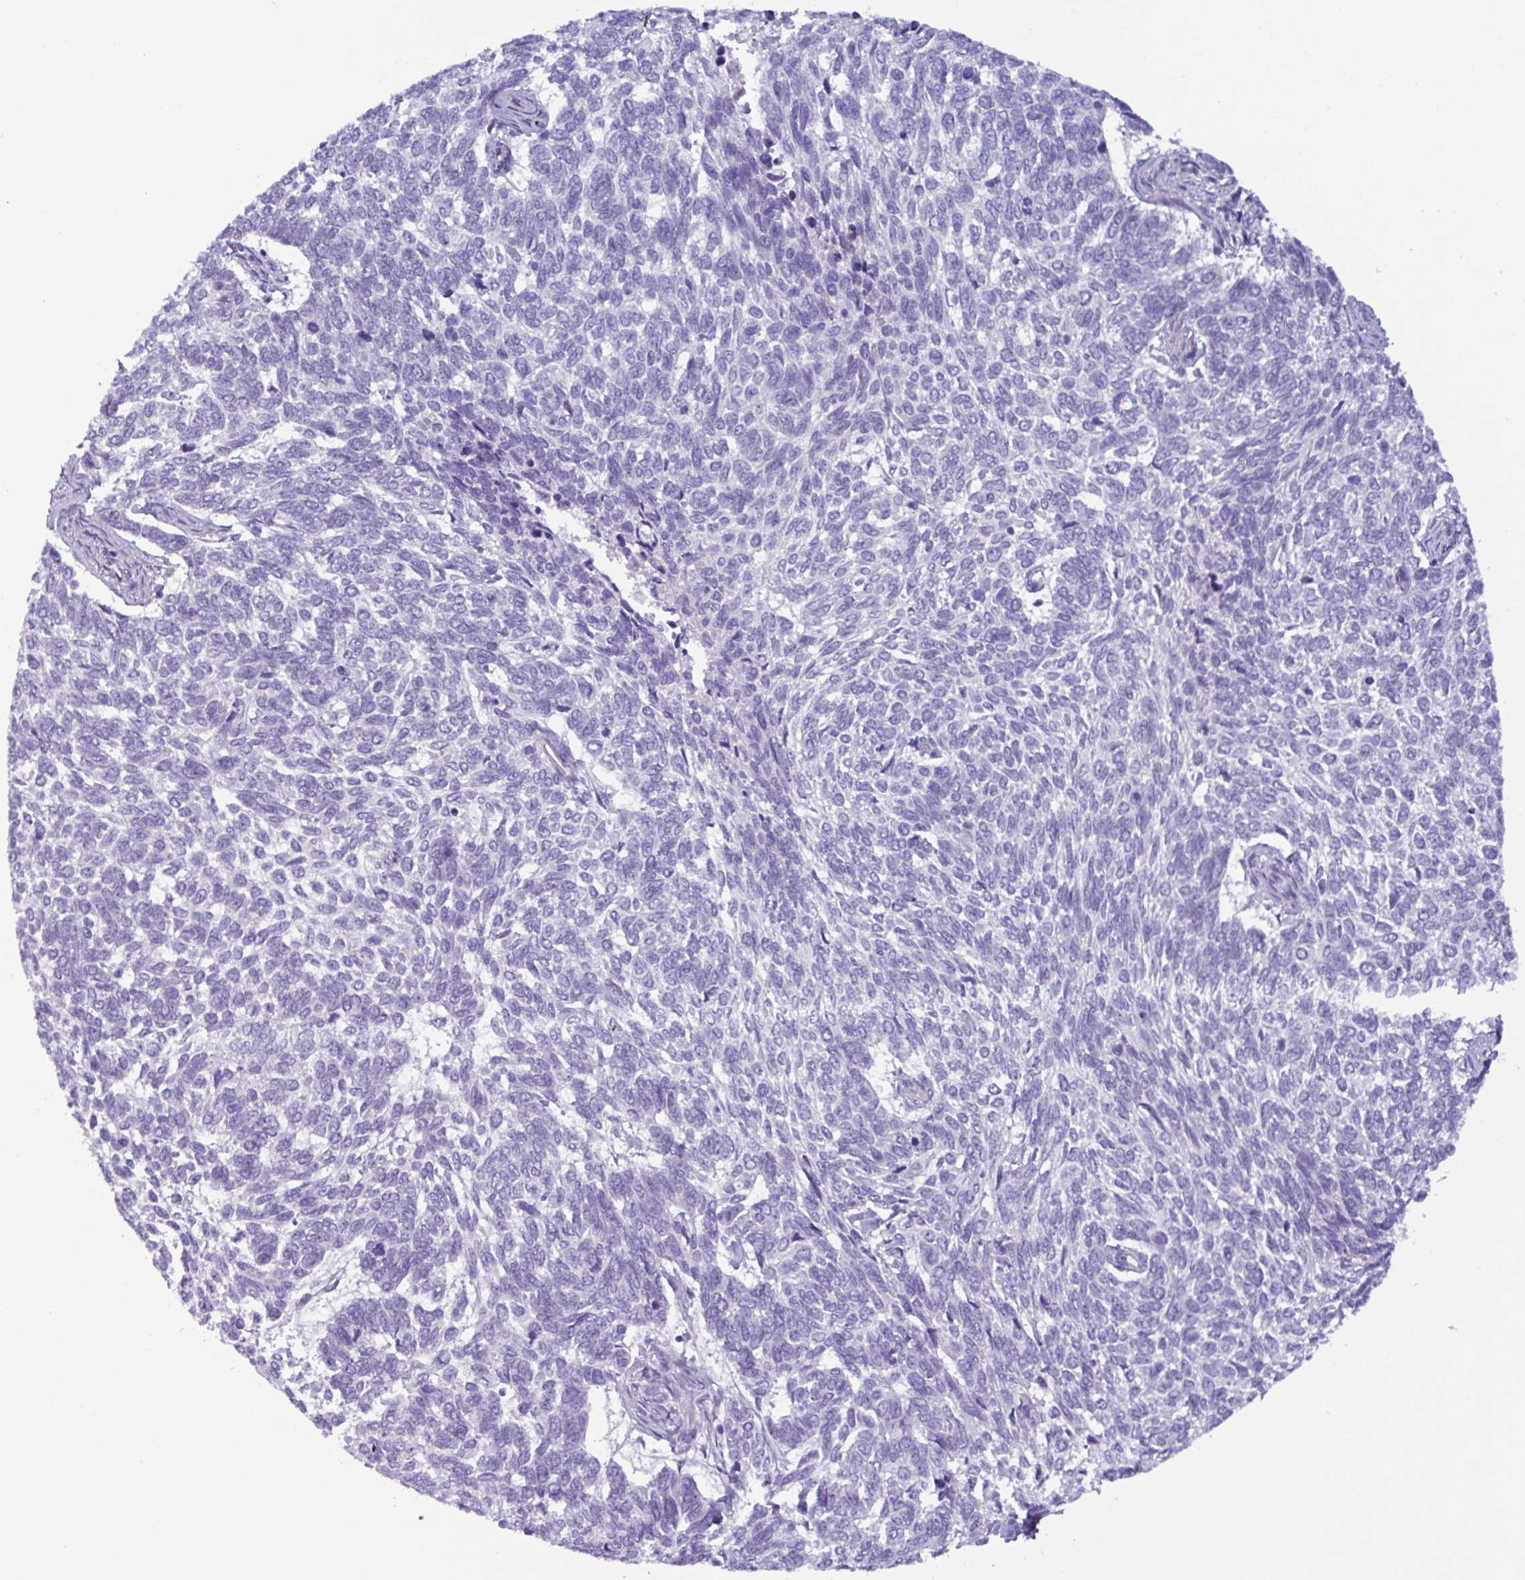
{"staining": {"intensity": "negative", "quantity": "none", "location": "none"}, "tissue": "skin cancer", "cell_type": "Tumor cells", "image_type": "cancer", "snomed": [{"axis": "morphology", "description": "Basal cell carcinoma"}, {"axis": "topography", "description": "Skin"}], "caption": "This histopathology image is of skin basal cell carcinoma stained with immunohistochemistry (IHC) to label a protein in brown with the nuclei are counter-stained blue. There is no expression in tumor cells.", "gene": "SREBF1", "patient": {"sex": "female", "age": 65}}